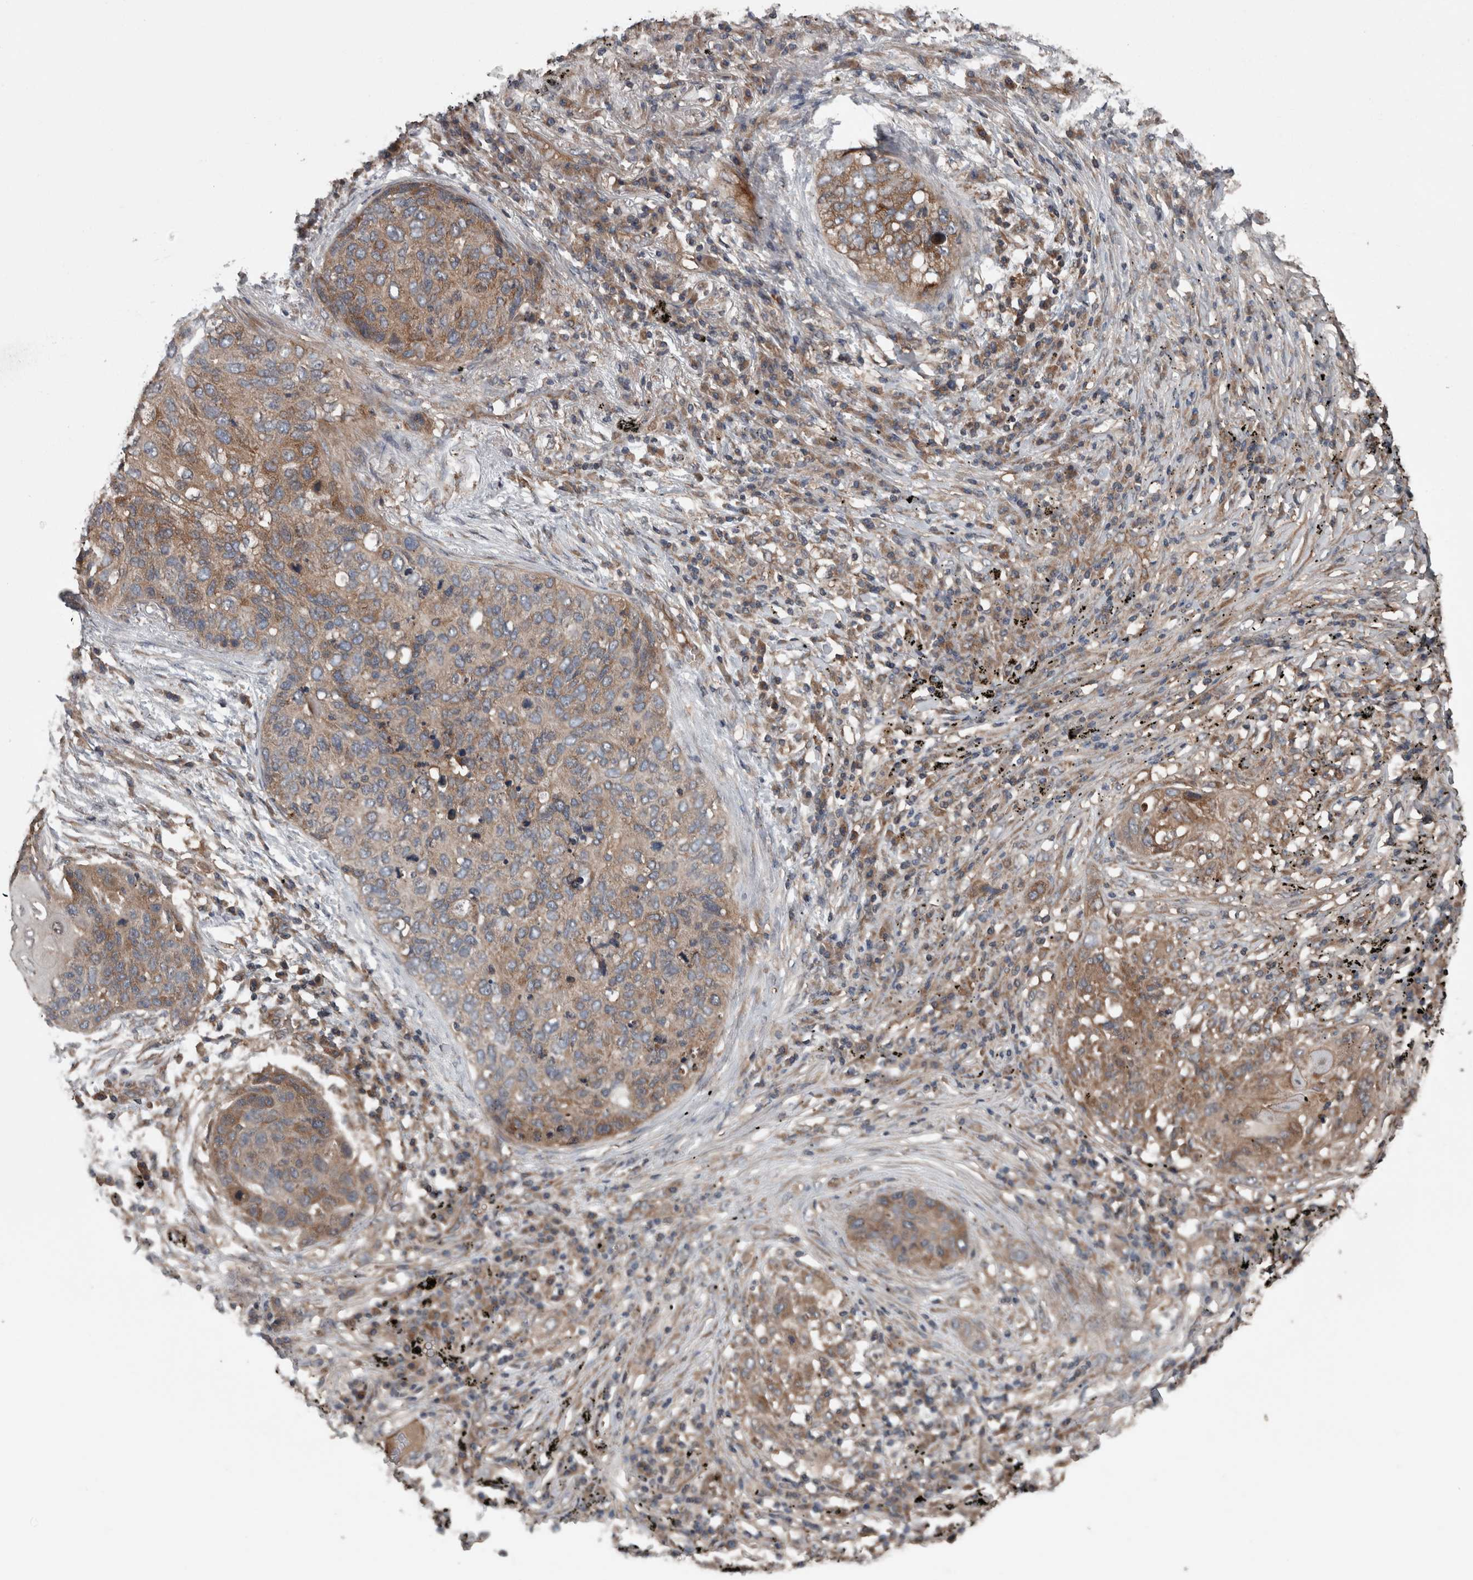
{"staining": {"intensity": "moderate", "quantity": ">75%", "location": "cytoplasmic/membranous"}, "tissue": "lung cancer", "cell_type": "Tumor cells", "image_type": "cancer", "snomed": [{"axis": "morphology", "description": "Squamous cell carcinoma, NOS"}, {"axis": "topography", "description": "Lung"}], "caption": "Lung cancer was stained to show a protein in brown. There is medium levels of moderate cytoplasmic/membranous expression in about >75% of tumor cells.", "gene": "RIOK3", "patient": {"sex": "female", "age": 63}}